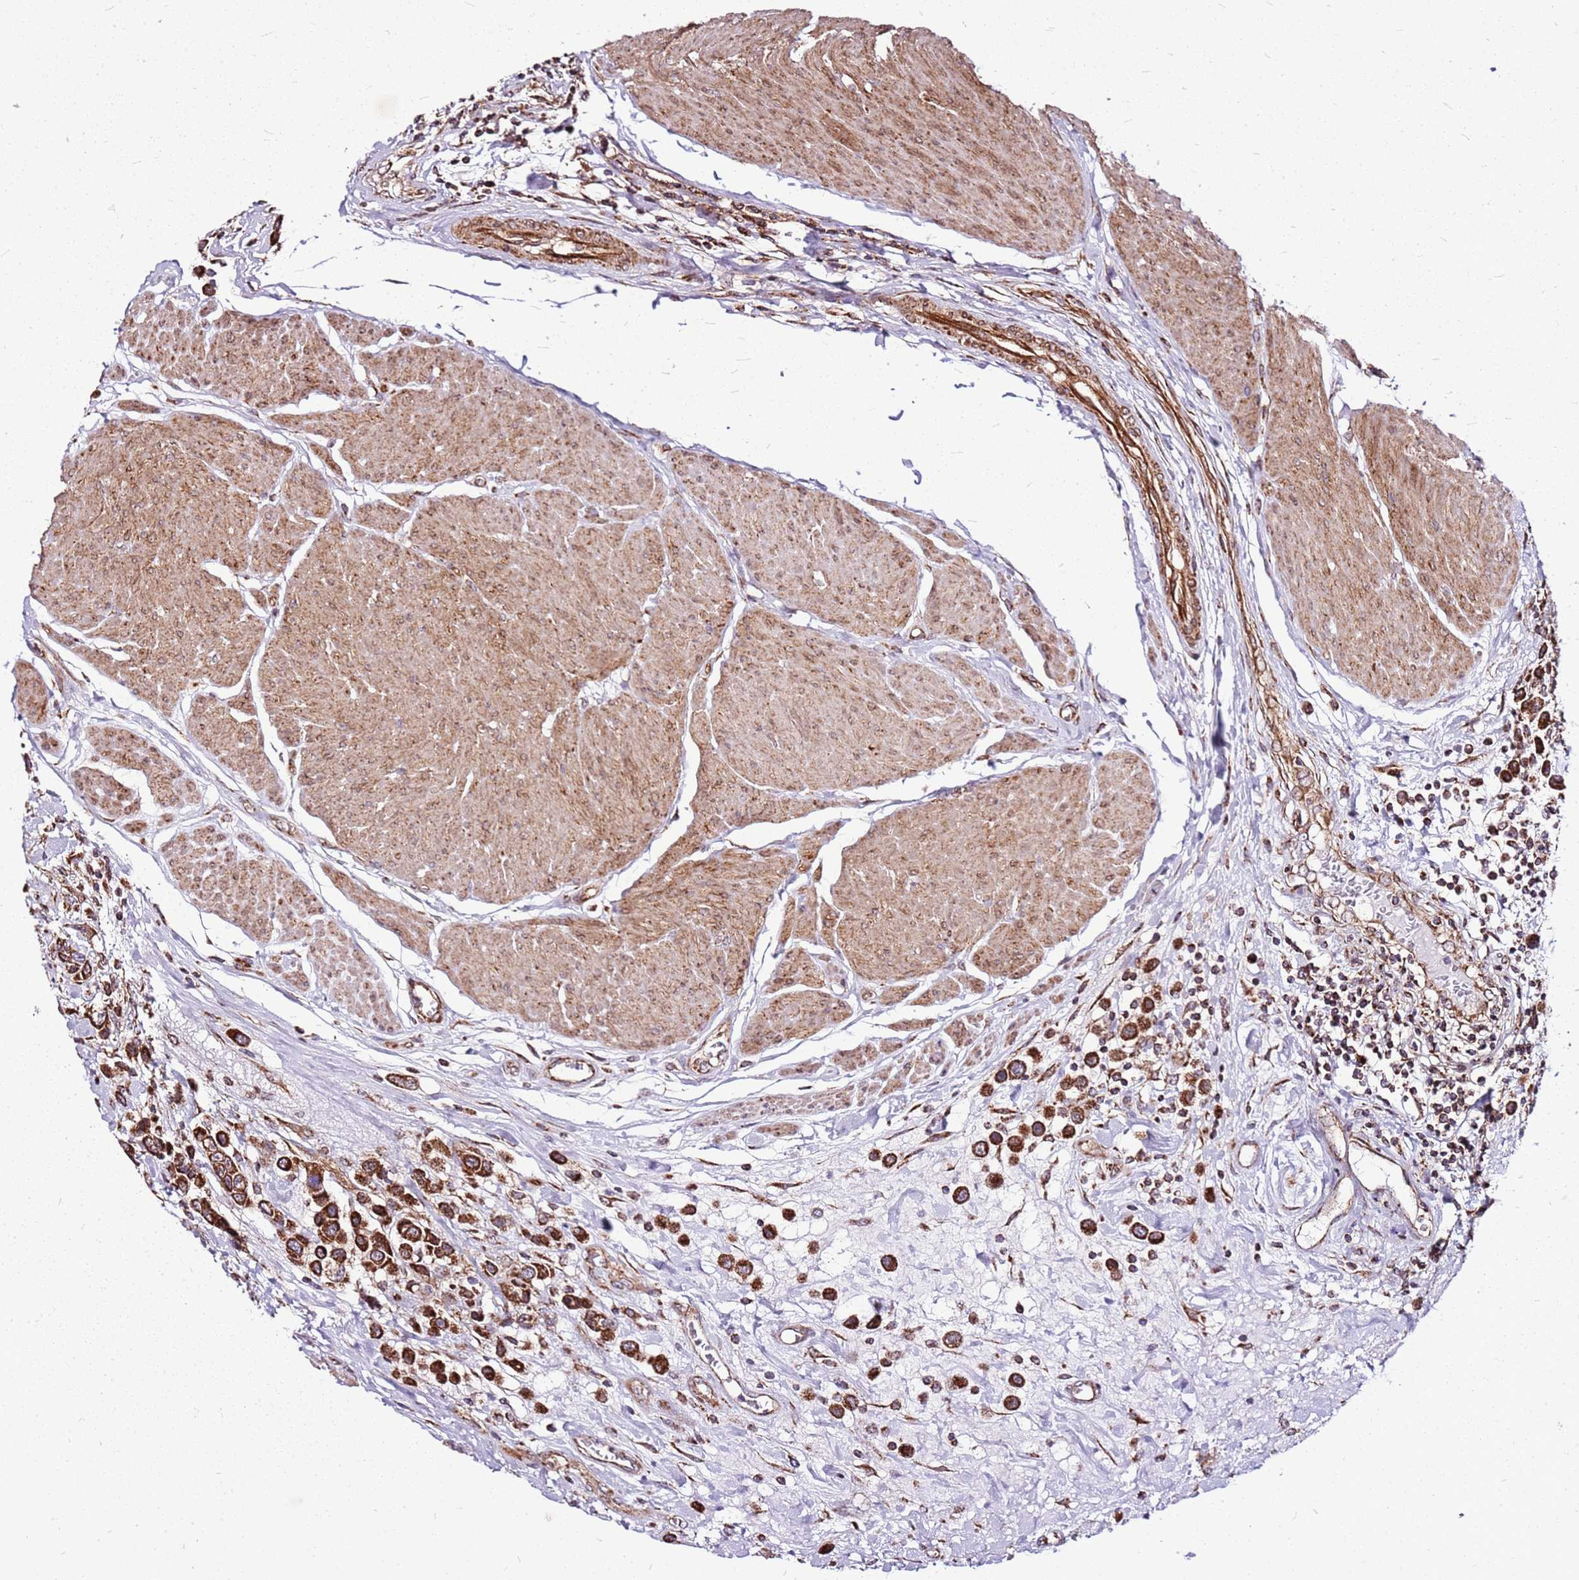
{"staining": {"intensity": "strong", "quantity": ">75%", "location": "cytoplasmic/membranous"}, "tissue": "urothelial cancer", "cell_type": "Tumor cells", "image_type": "cancer", "snomed": [{"axis": "morphology", "description": "Urothelial carcinoma, High grade"}, {"axis": "topography", "description": "Urinary bladder"}], "caption": "This is an image of IHC staining of urothelial cancer, which shows strong expression in the cytoplasmic/membranous of tumor cells.", "gene": "OR51T1", "patient": {"sex": "male", "age": 50}}